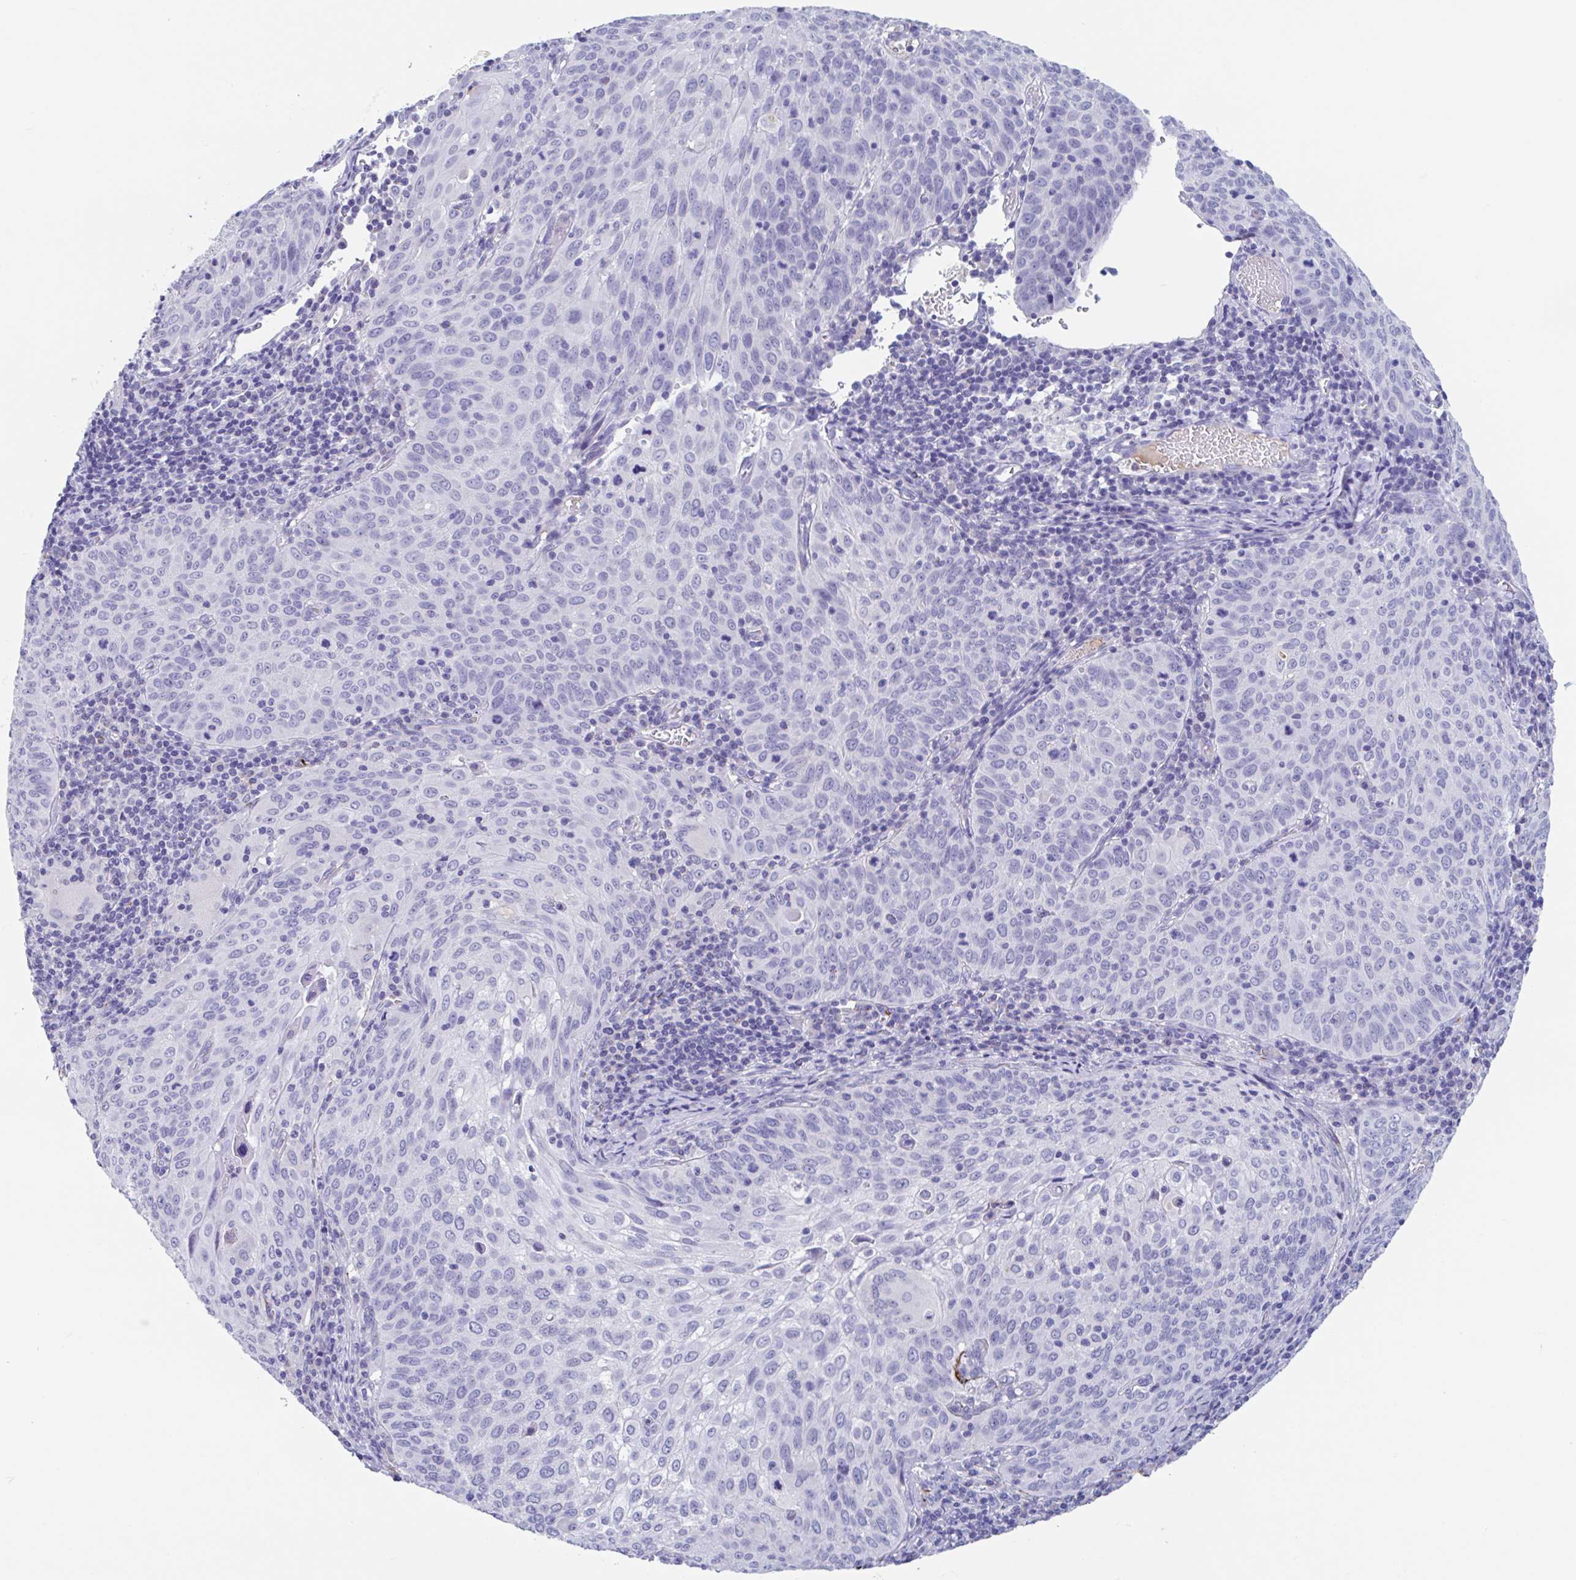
{"staining": {"intensity": "negative", "quantity": "none", "location": "none"}, "tissue": "cervical cancer", "cell_type": "Tumor cells", "image_type": "cancer", "snomed": [{"axis": "morphology", "description": "Squamous cell carcinoma, NOS"}, {"axis": "topography", "description": "Cervix"}], "caption": "There is no significant expression in tumor cells of cervical squamous cell carcinoma.", "gene": "ZNHIT2", "patient": {"sex": "female", "age": 65}}